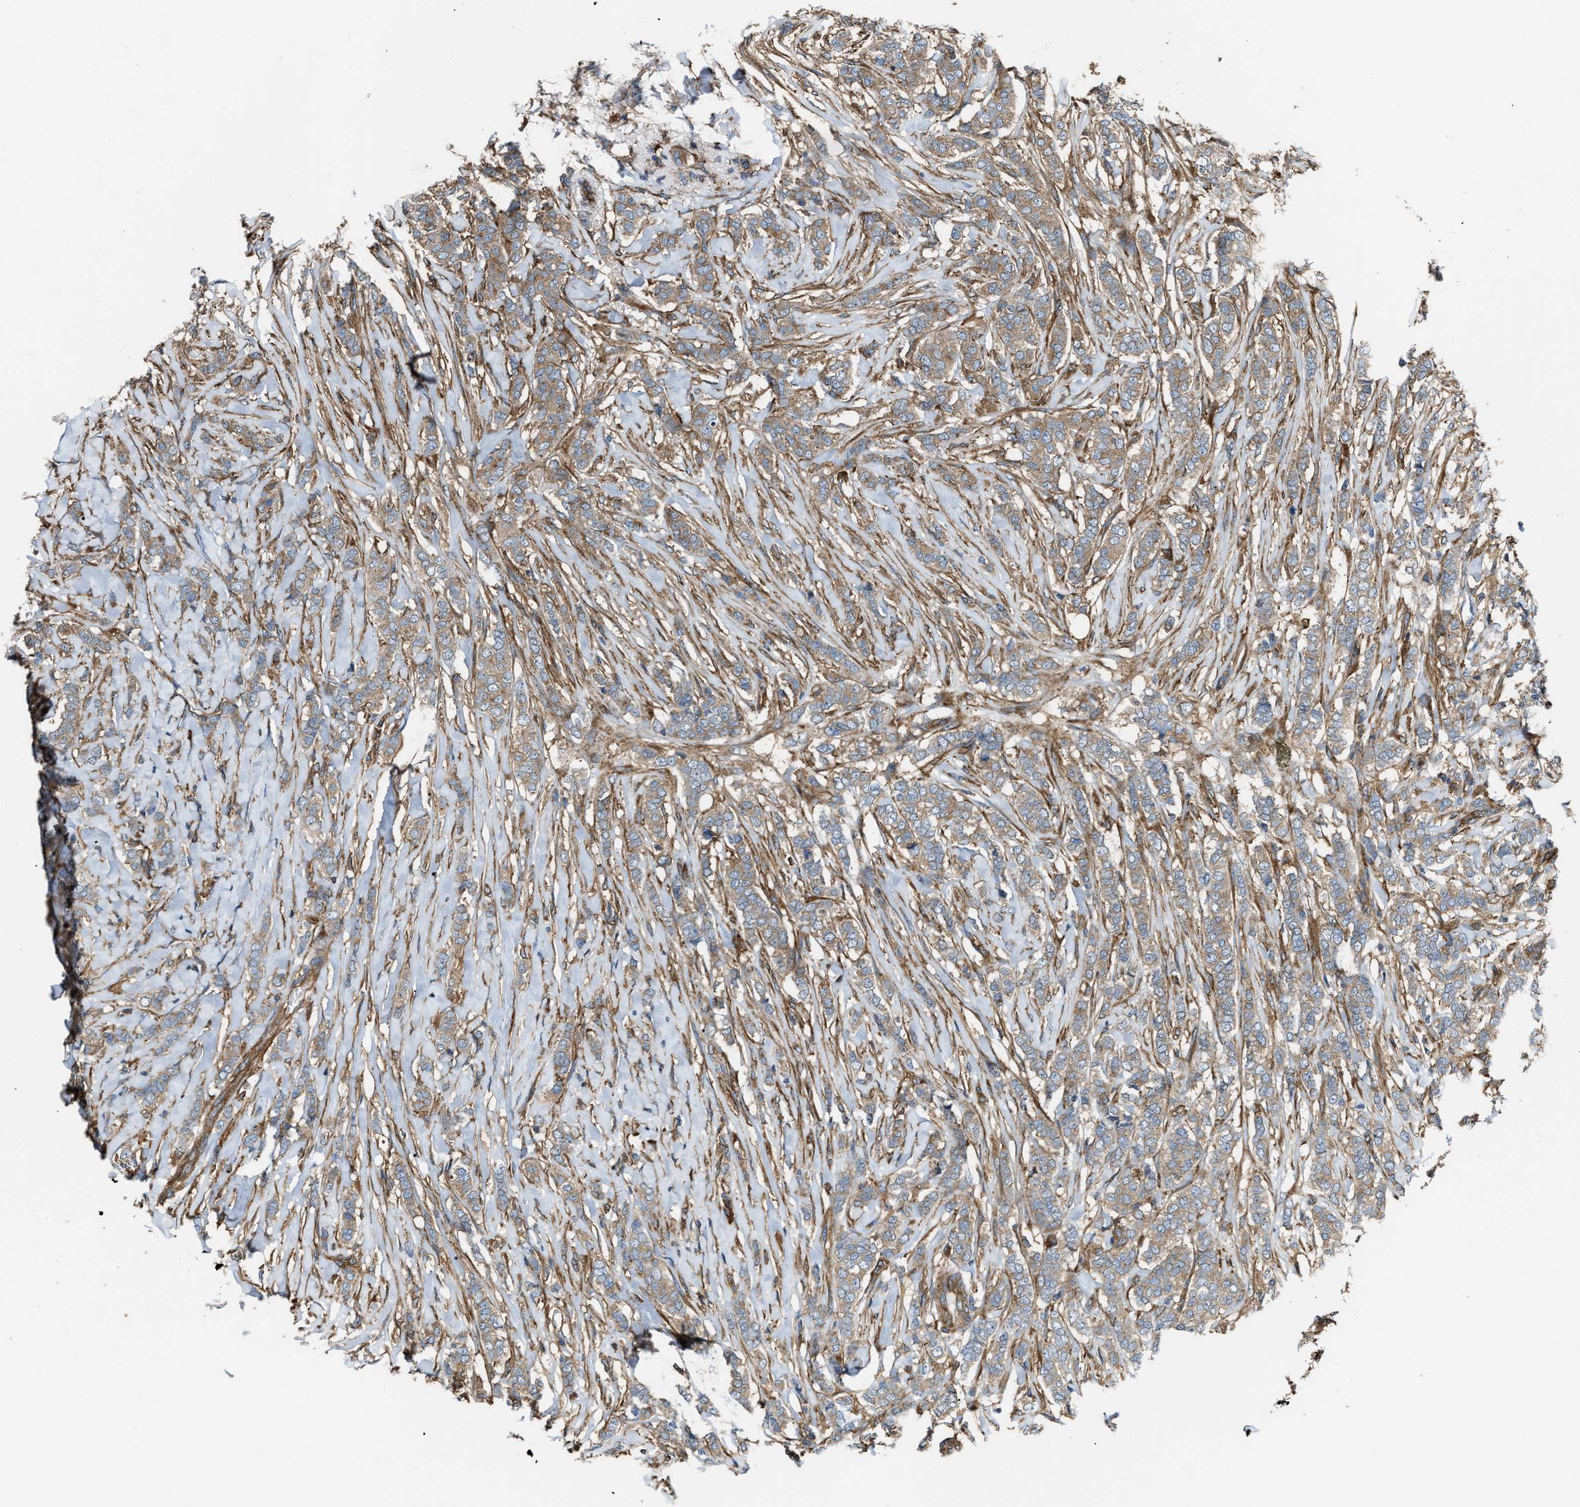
{"staining": {"intensity": "weak", "quantity": ">75%", "location": "cytoplasmic/membranous"}, "tissue": "breast cancer", "cell_type": "Tumor cells", "image_type": "cancer", "snomed": [{"axis": "morphology", "description": "Lobular carcinoma"}, {"axis": "topography", "description": "Skin"}, {"axis": "topography", "description": "Breast"}], "caption": "Breast cancer was stained to show a protein in brown. There is low levels of weak cytoplasmic/membranous staining in about >75% of tumor cells. Nuclei are stained in blue.", "gene": "PICALM", "patient": {"sex": "female", "age": 46}}